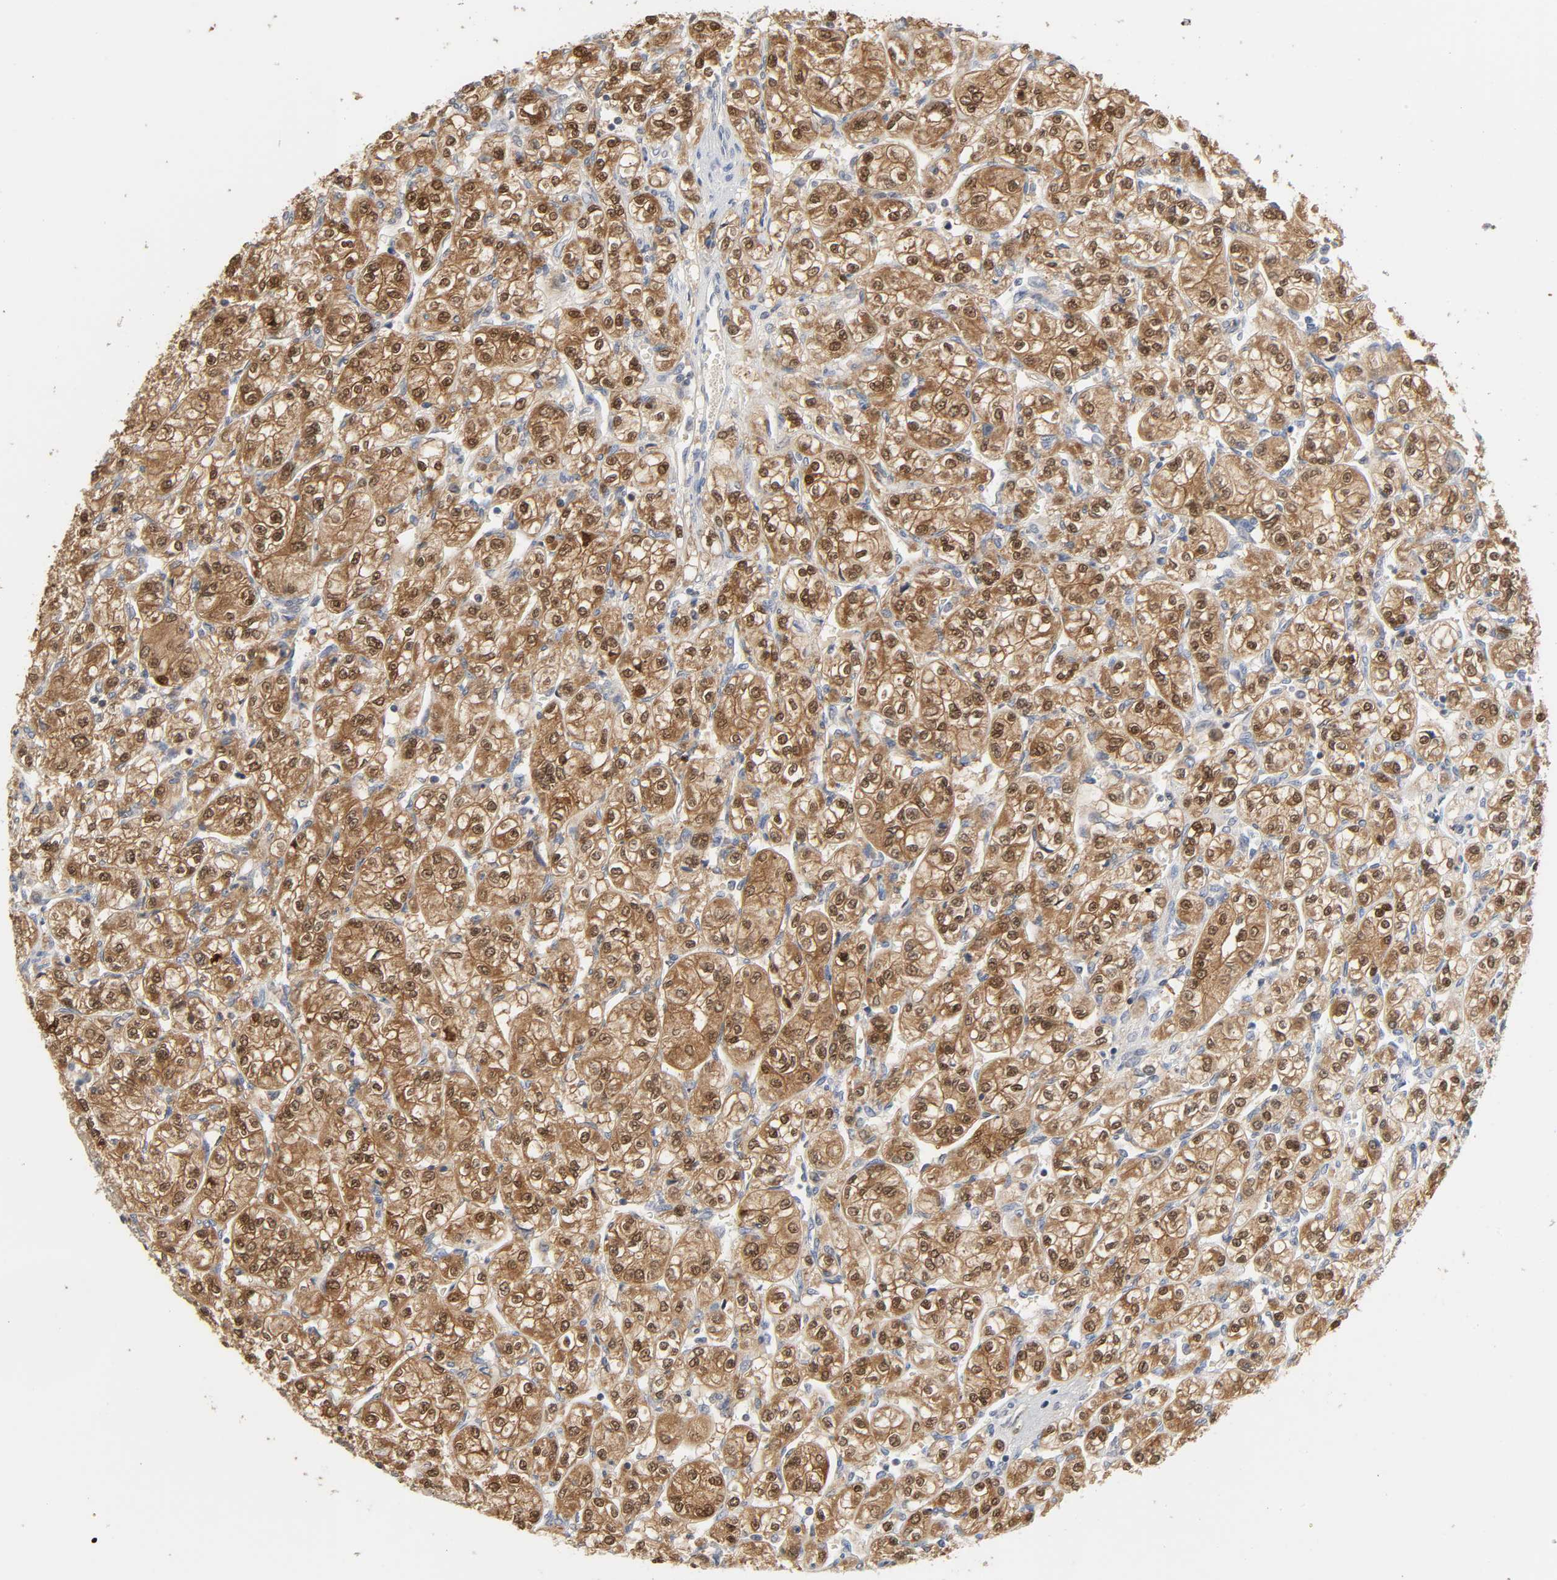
{"staining": {"intensity": "strong", "quantity": ">75%", "location": "cytoplasmic/membranous,nuclear"}, "tissue": "renal cancer", "cell_type": "Tumor cells", "image_type": "cancer", "snomed": [{"axis": "morphology", "description": "Adenocarcinoma, NOS"}, {"axis": "topography", "description": "Kidney"}], "caption": "This is an image of IHC staining of renal adenocarcinoma, which shows strong expression in the cytoplasmic/membranous and nuclear of tumor cells.", "gene": "MIF", "patient": {"sex": "male", "age": 77}}